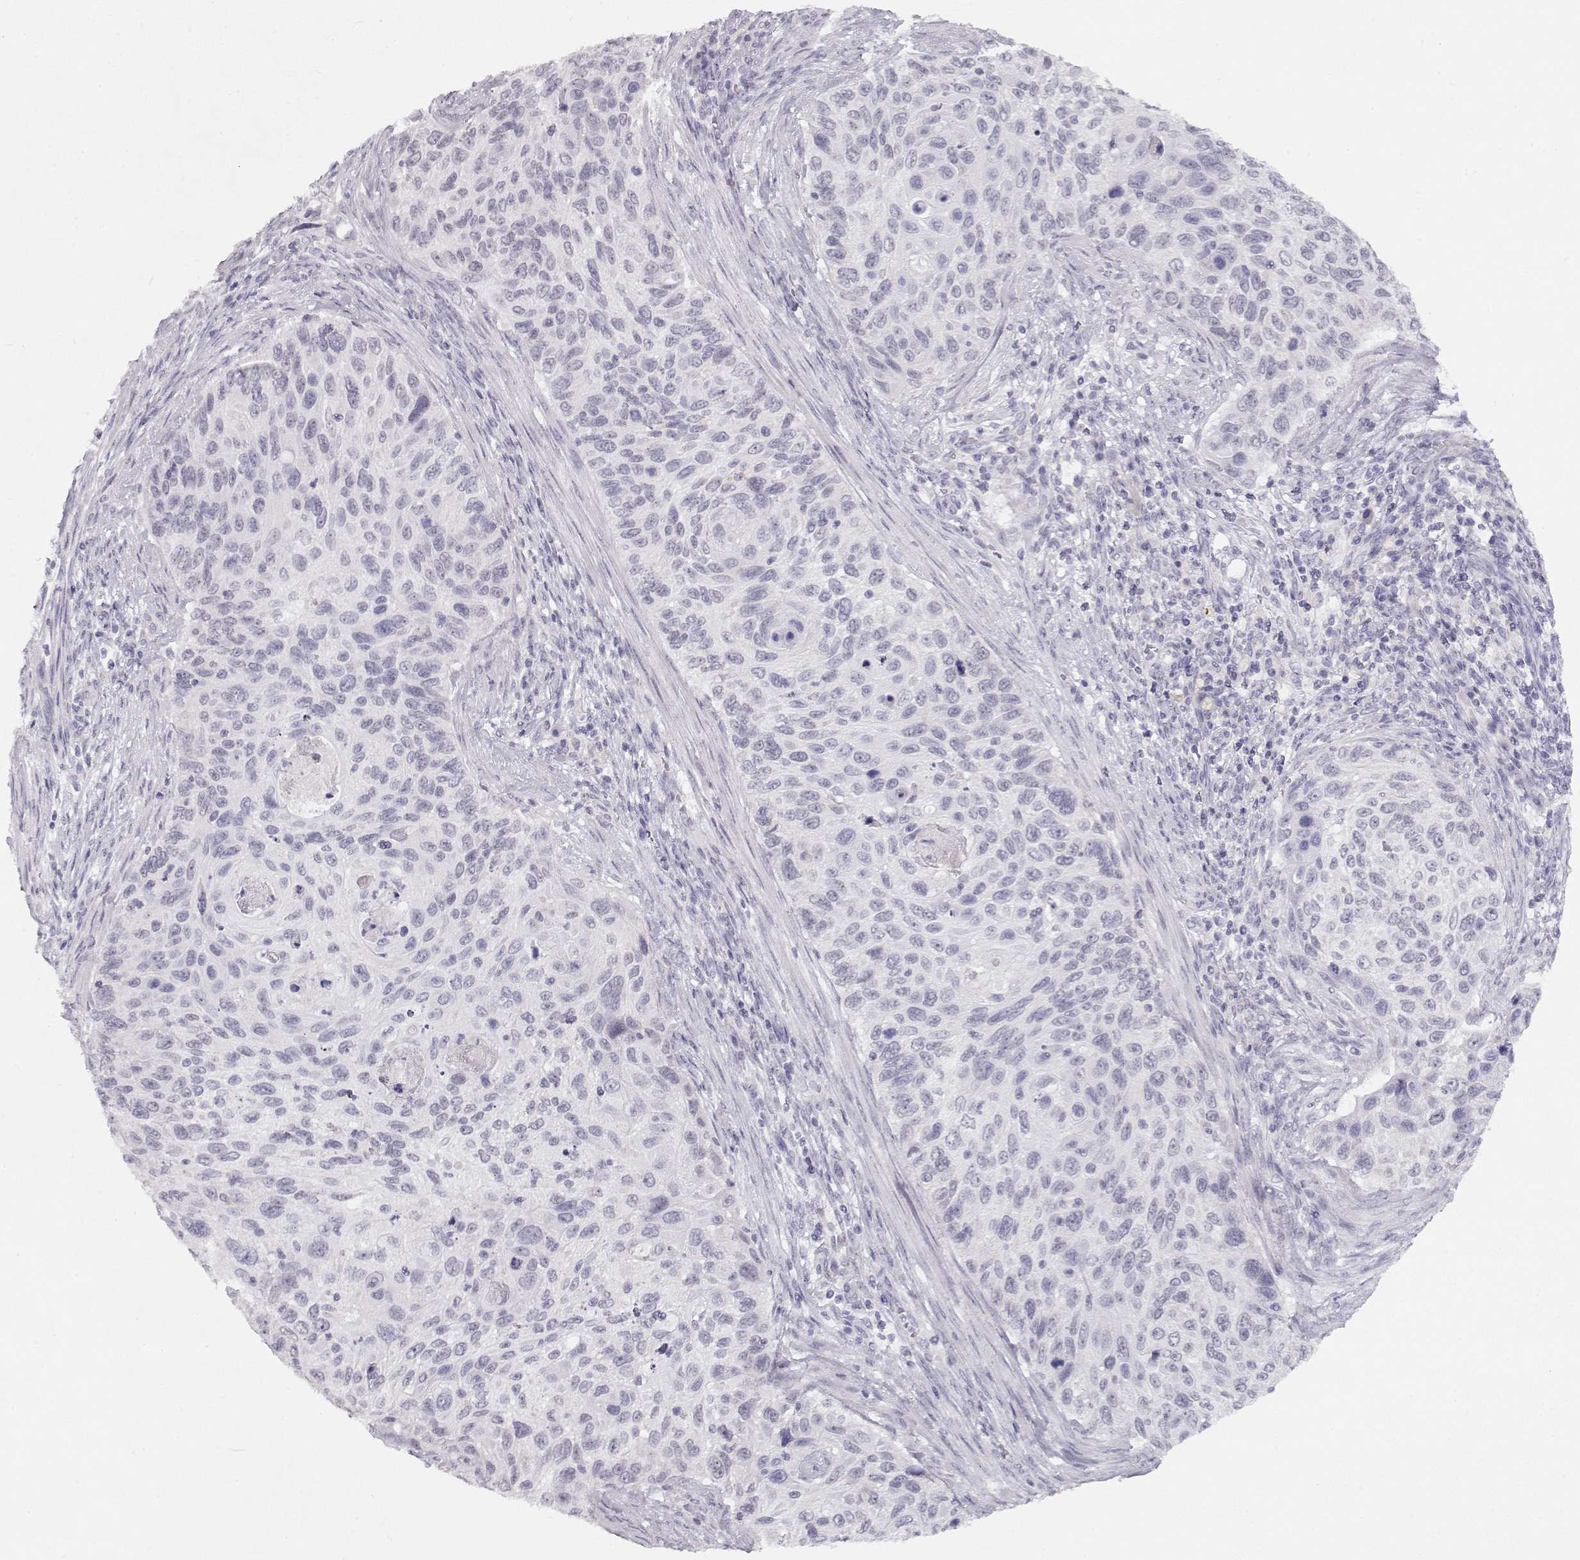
{"staining": {"intensity": "negative", "quantity": "none", "location": "none"}, "tissue": "cervical cancer", "cell_type": "Tumor cells", "image_type": "cancer", "snomed": [{"axis": "morphology", "description": "Squamous cell carcinoma, NOS"}, {"axis": "topography", "description": "Cervix"}], "caption": "DAB (3,3'-diaminobenzidine) immunohistochemical staining of human cervical cancer demonstrates no significant staining in tumor cells. (DAB IHC, high magnification).", "gene": "IMPG1", "patient": {"sex": "female", "age": 70}}